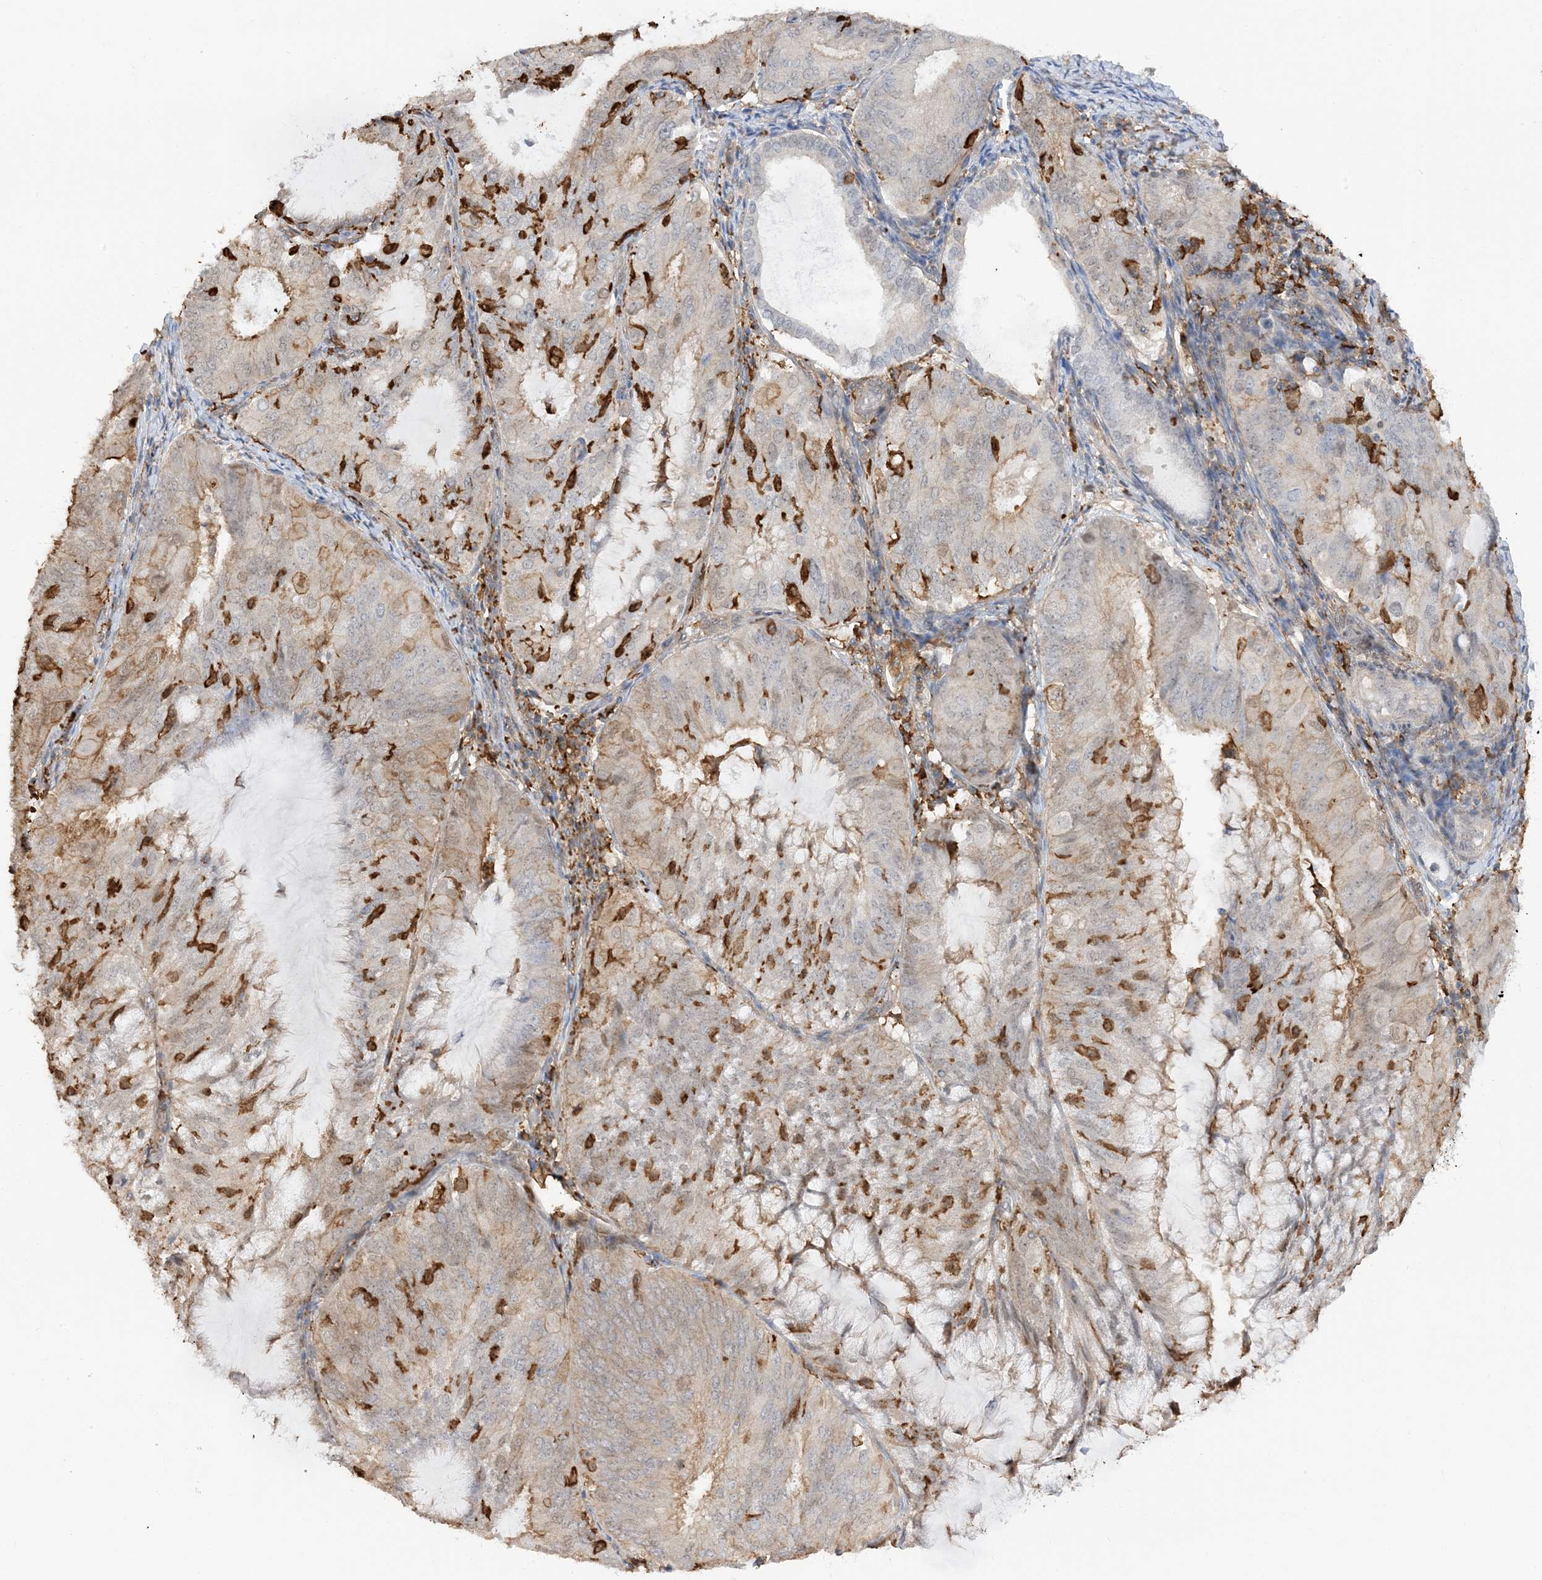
{"staining": {"intensity": "negative", "quantity": "none", "location": "none"}, "tissue": "endometrial cancer", "cell_type": "Tumor cells", "image_type": "cancer", "snomed": [{"axis": "morphology", "description": "Adenocarcinoma, NOS"}, {"axis": "topography", "description": "Endometrium"}], "caption": "Endometrial adenocarcinoma was stained to show a protein in brown. There is no significant staining in tumor cells.", "gene": "PHACTR2", "patient": {"sex": "female", "age": 81}}